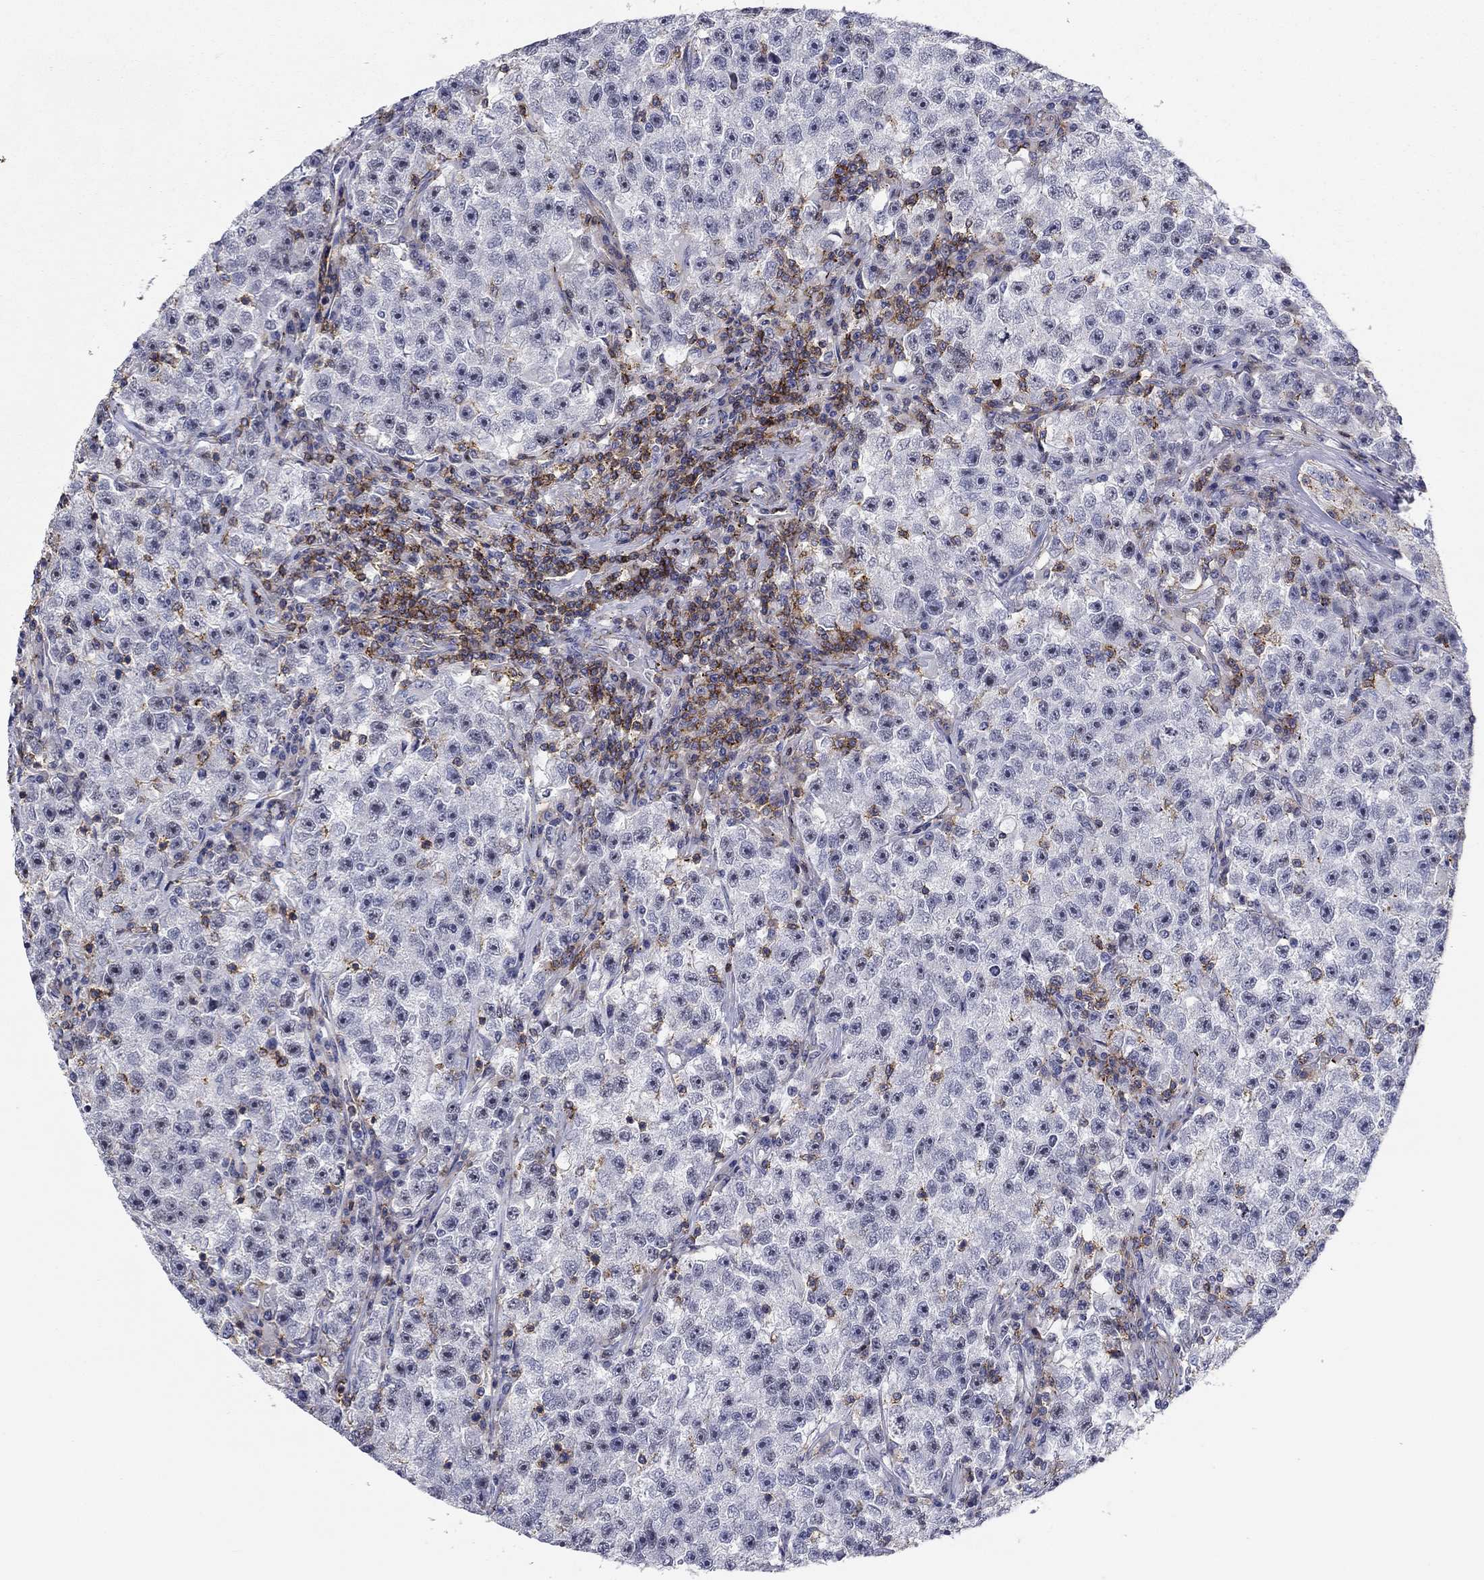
{"staining": {"intensity": "negative", "quantity": "none", "location": "none"}, "tissue": "testis cancer", "cell_type": "Tumor cells", "image_type": "cancer", "snomed": [{"axis": "morphology", "description": "Seminoma, NOS"}, {"axis": "topography", "description": "Testis"}], "caption": "Immunohistochemistry (IHC) image of human testis cancer stained for a protein (brown), which shows no staining in tumor cells.", "gene": "SIT1", "patient": {"sex": "male", "age": 22}}